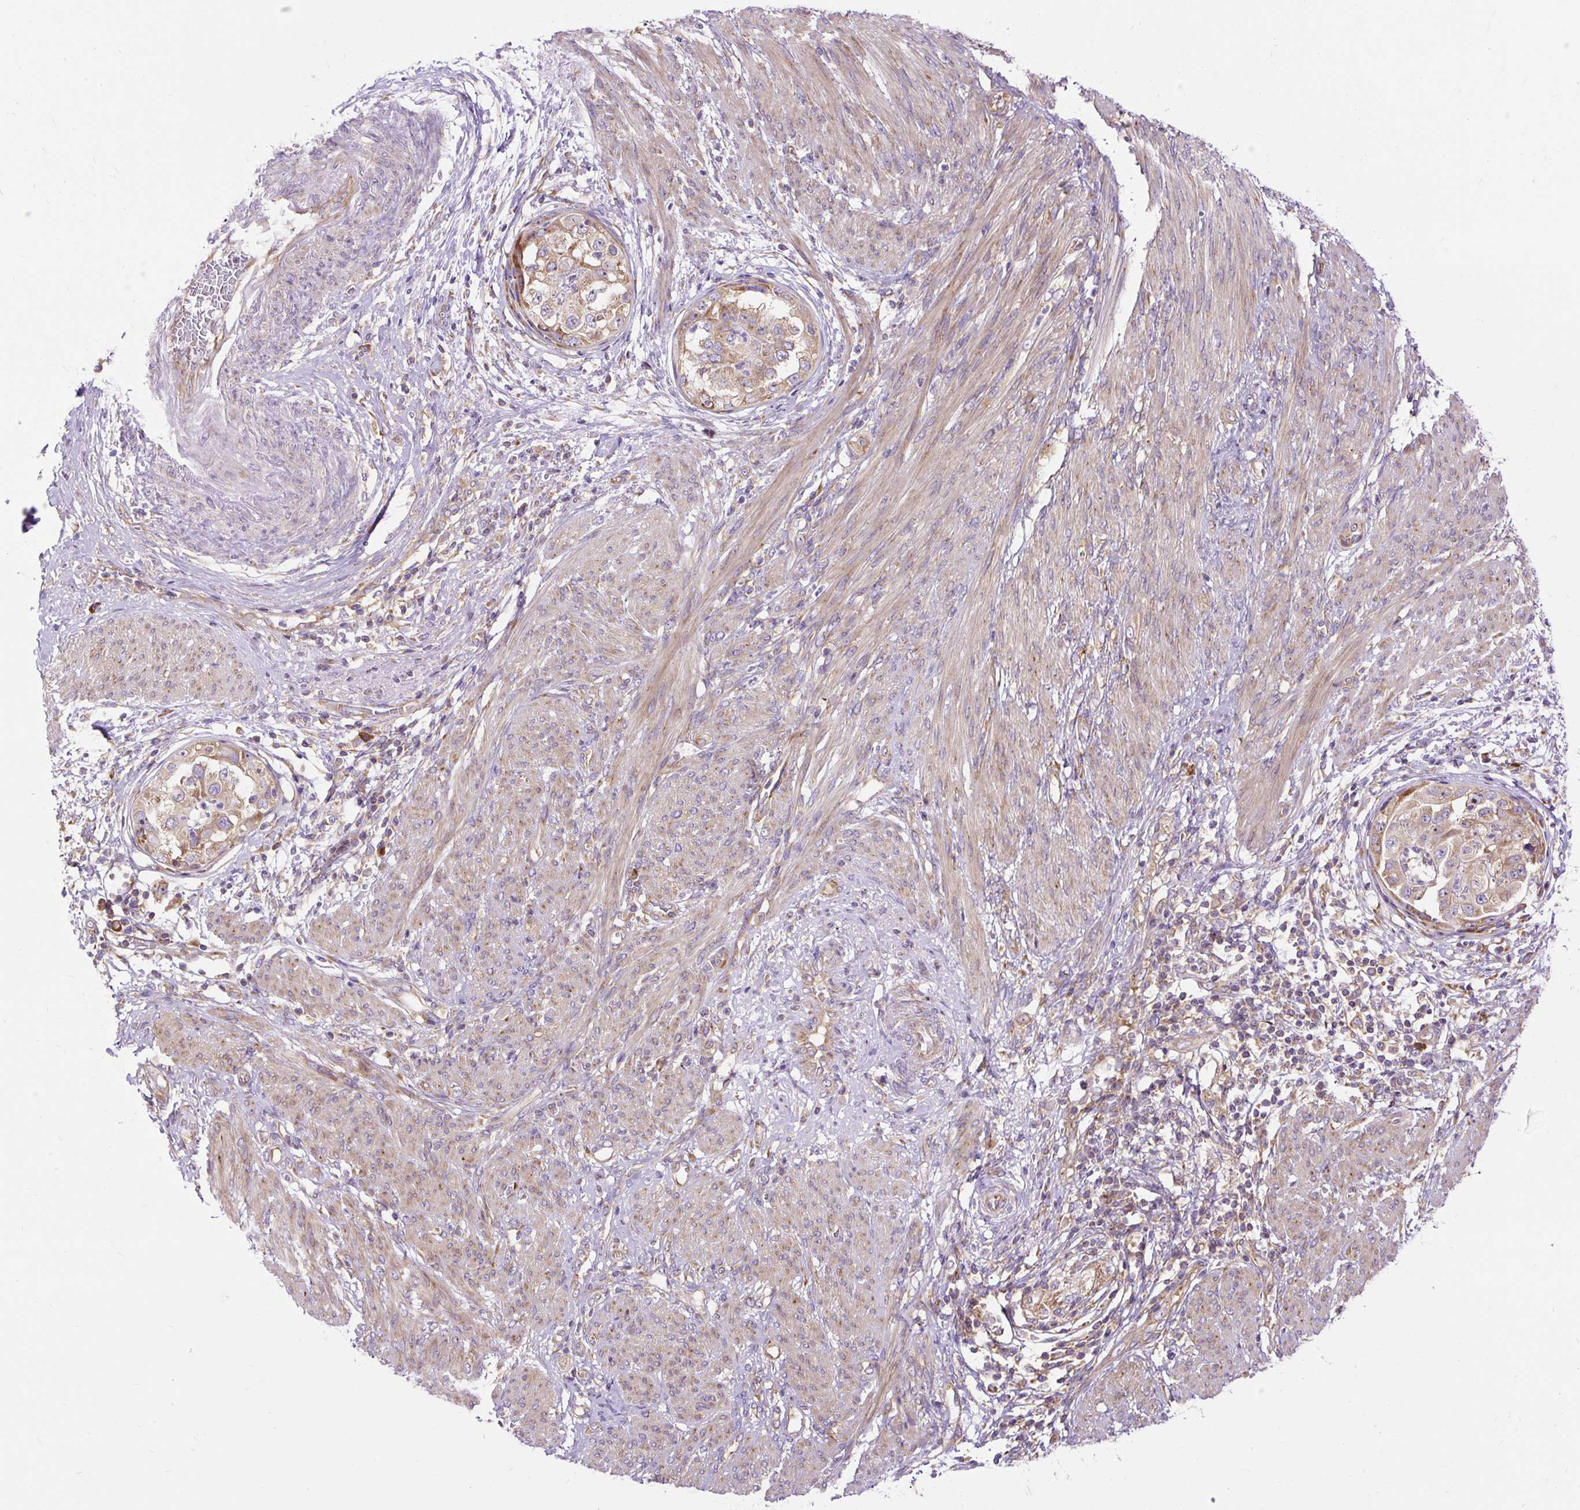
{"staining": {"intensity": "moderate", "quantity": ">75%", "location": "cytoplasmic/membranous"}, "tissue": "endometrial cancer", "cell_type": "Tumor cells", "image_type": "cancer", "snomed": [{"axis": "morphology", "description": "Adenocarcinoma, NOS"}, {"axis": "topography", "description": "Endometrium"}], "caption": "Immunohistochemistry image of human endometrial cancer (adenocarcinoma) stained for a protein (brown), which demonstrates medium levels of moderate cytoplasmic/membranous positivity in about >75% of tumor cells.", "gene": "RPS5", "patient": {"sex": "female", "age": 85}}